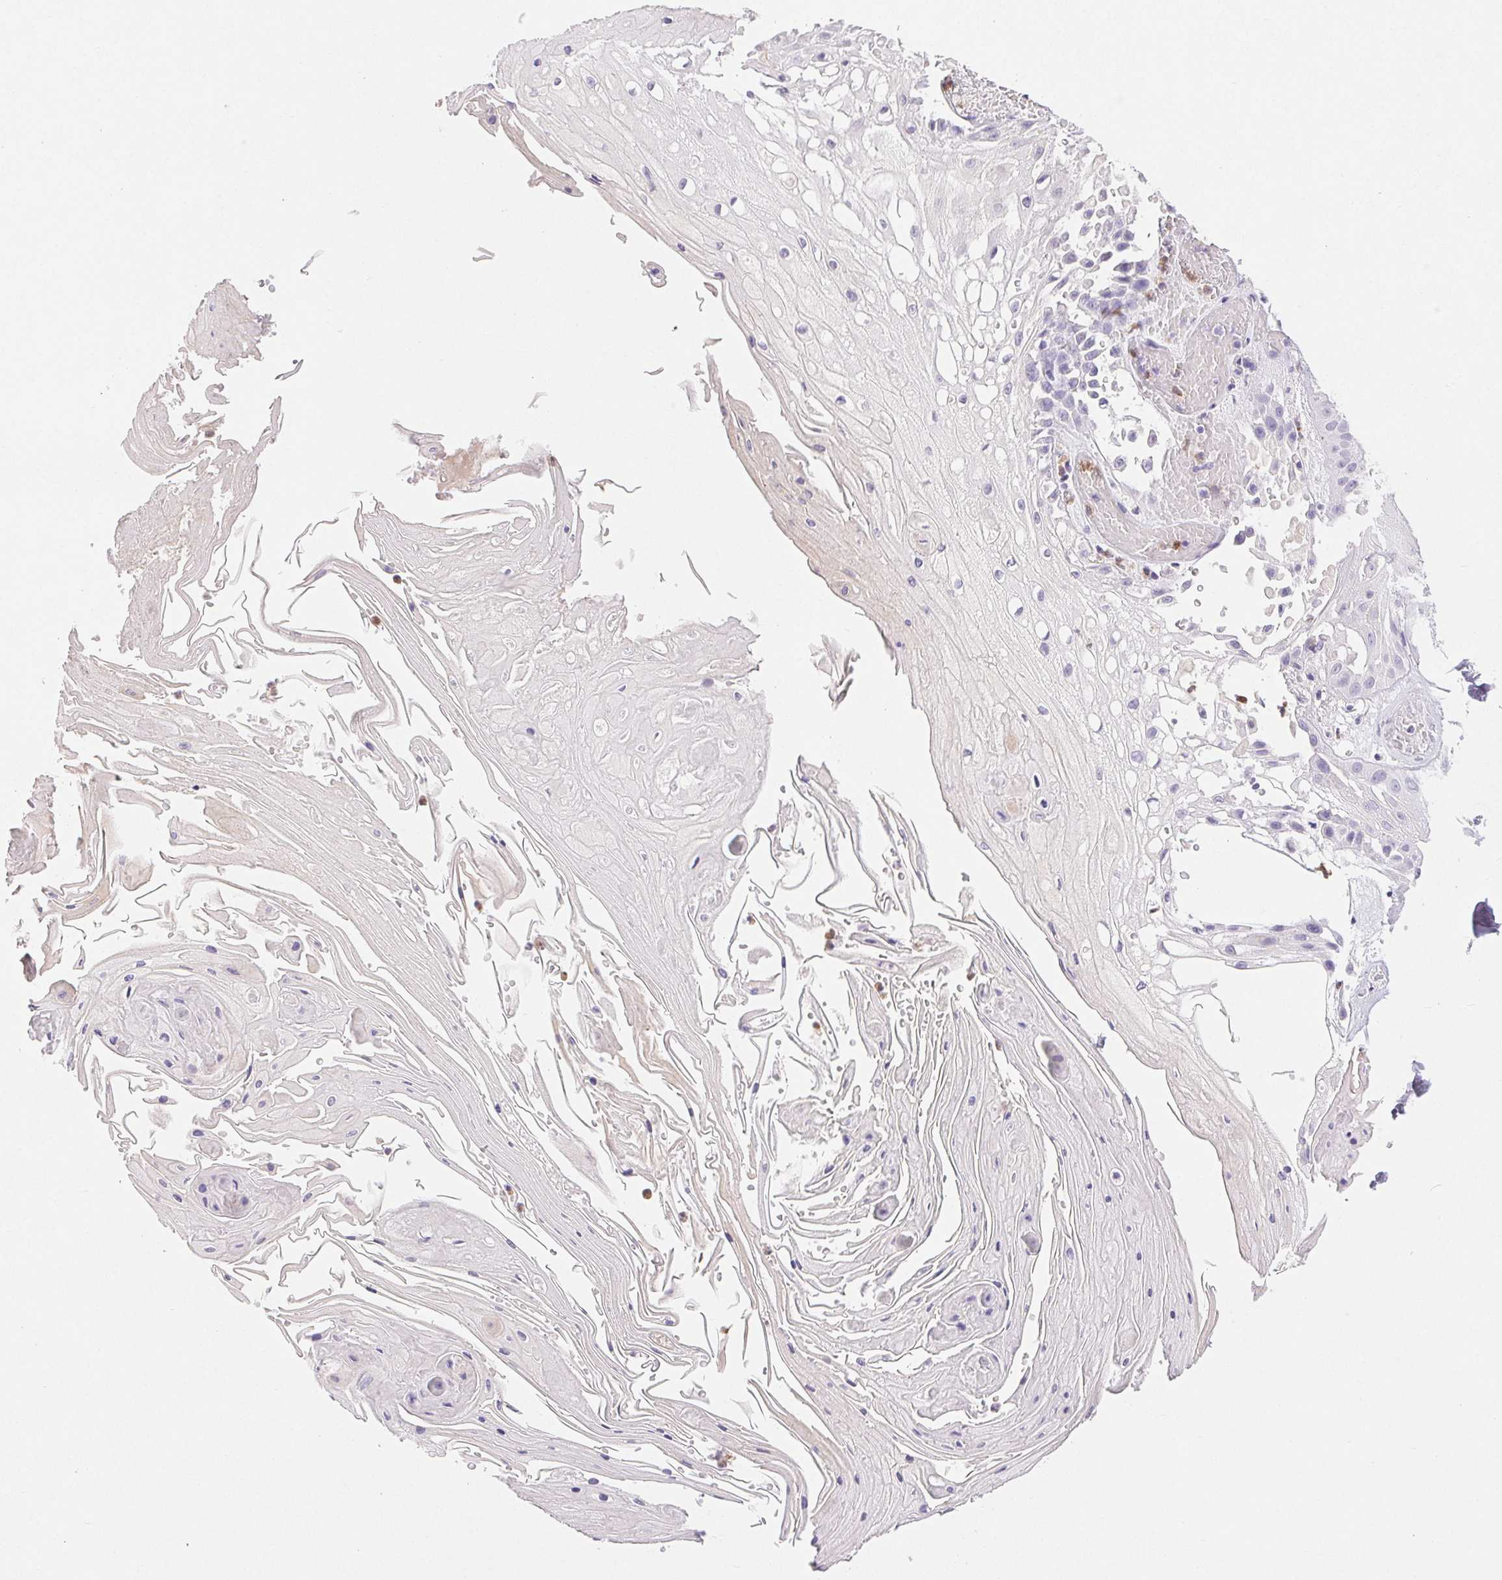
{"staining": {"intensity": "negative", "quantity": "none", "location": "none"}, "tissue": "skin cancer", "cell_type": "Tumor cells", "image_type": "cancer", "snomed": [{"axis": "morphology", "description": "Squamous cell carcinoma, NOS"}, {"axis": "topography", "description": "Skin"}], "caption": "Tumor cells show no significant protein positivity in skin cancer.", "gene": "EMX2", "patient": {"sex": "male", "age": 70}}